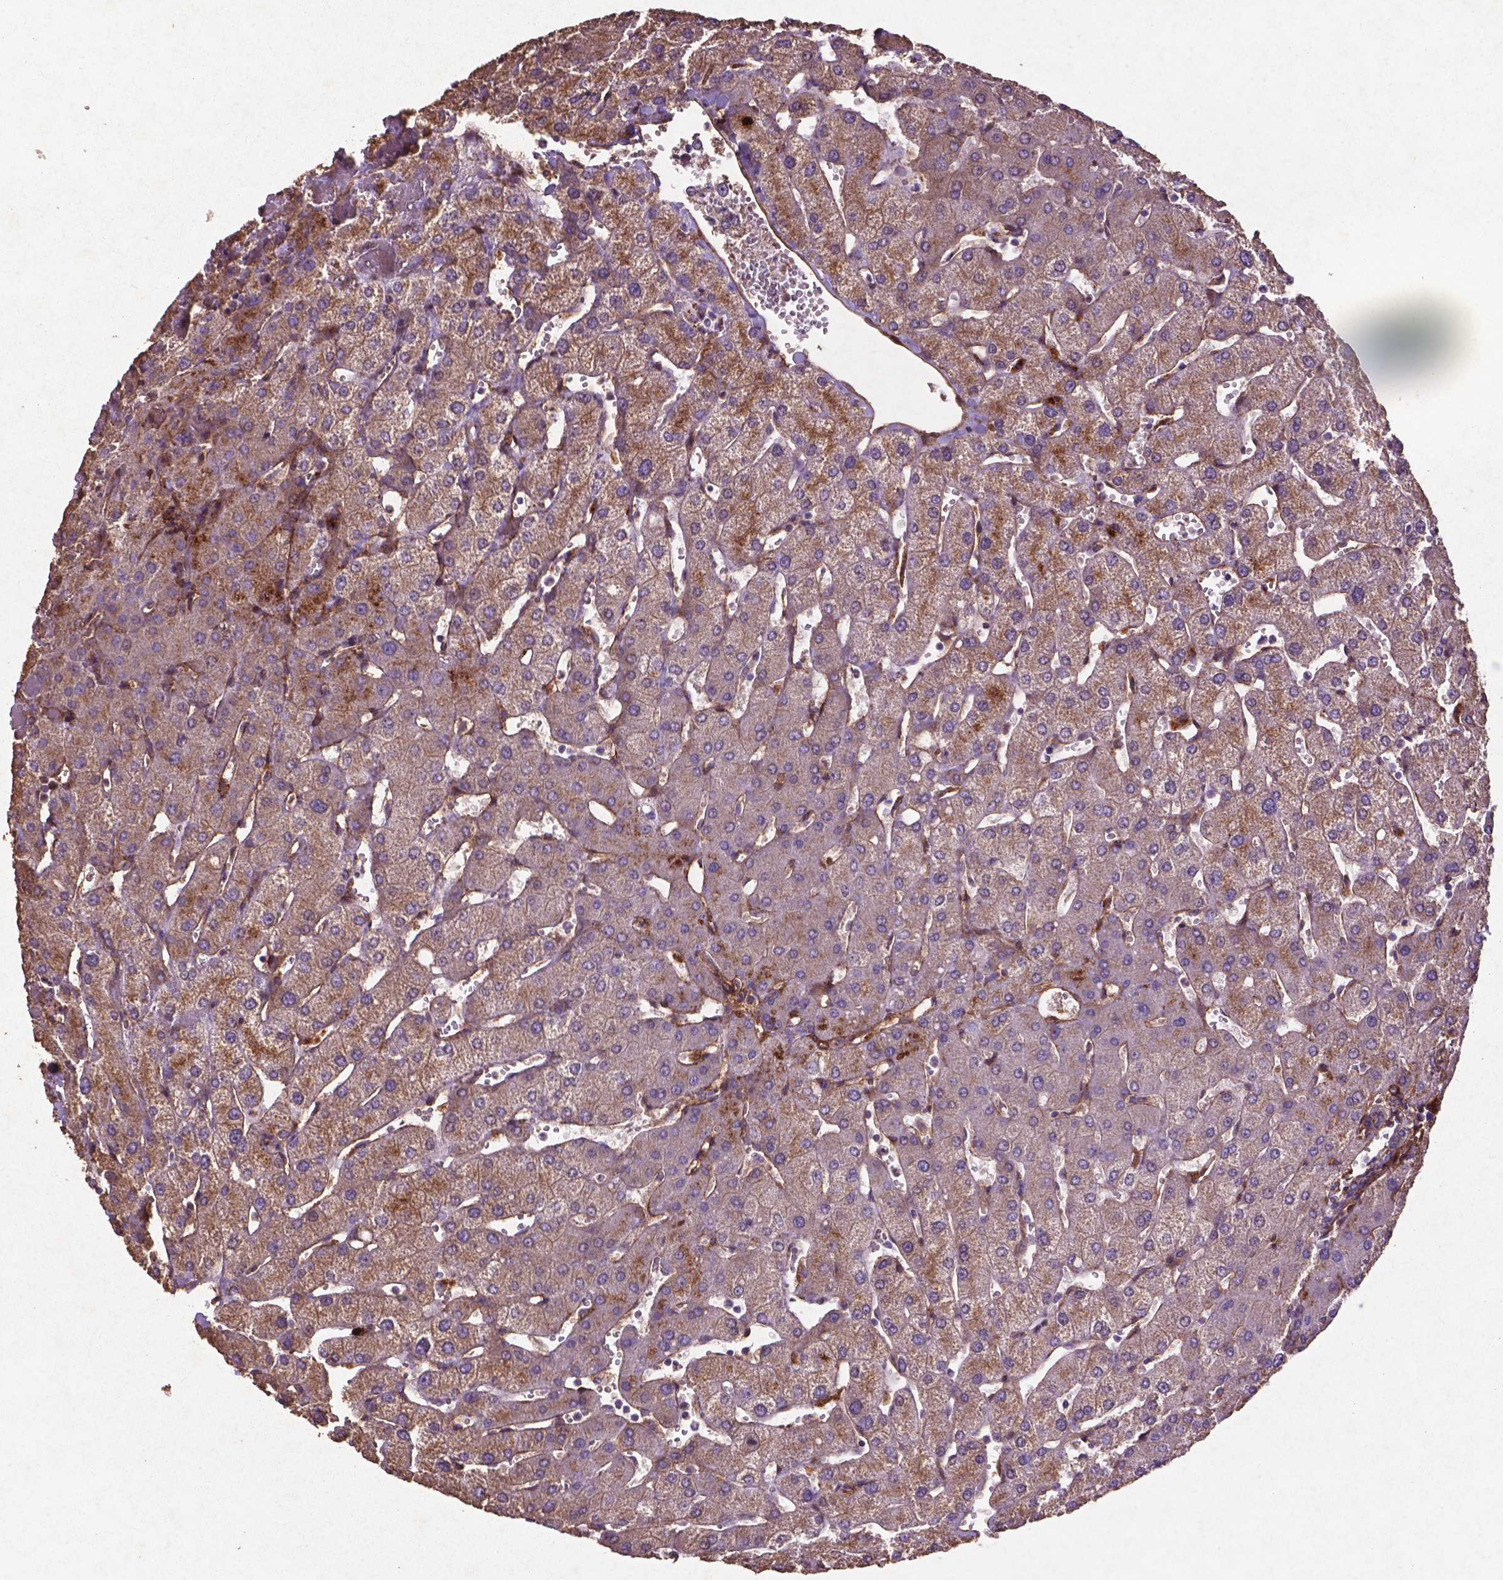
{"staining": {"intensity": "negative", "quantity": "none", "location": "none"}, "tissue": "liver", "cell_type": "Cholangiocytes", "image_type": "normal", "snomed": [{"axis": "morphology", "description": "Normal tissue, NOS"}, {"axis": "topography", "description": "Liver"}], "caption": "This is an immunohistochemistry image of normal human liver. There is no positivity in cholangiocytes.", "gene": "RRAS", "patient": {"sex": "female", "age": 54}}